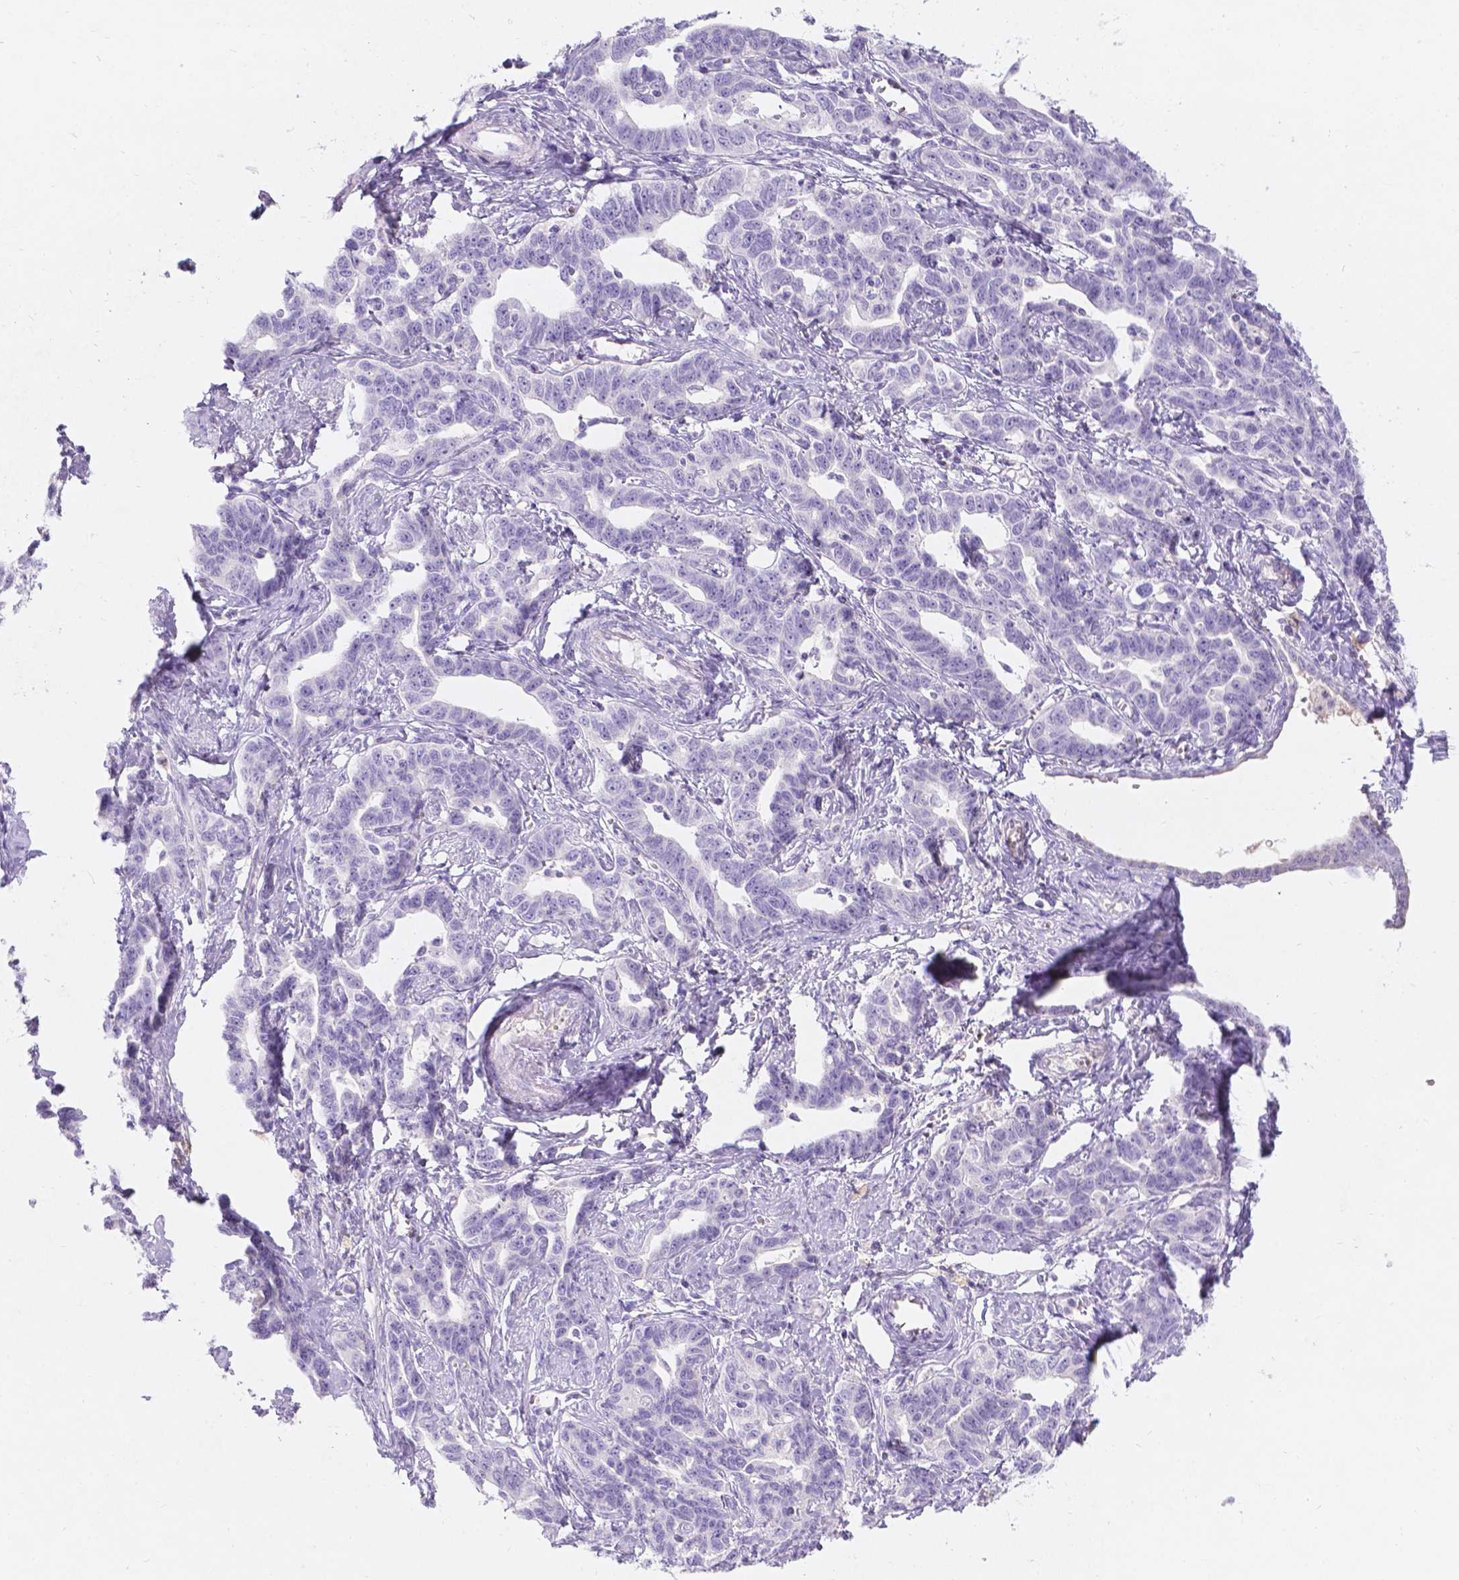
{"staining": {"intensity": "negative", "quantity": "none", "location": "none"}, "tissue": "ovarian cancer", "cell_type": "Tumor cells", "image_type": "cancer", "snomed": [{"axis": "morphology", "description": "Cystadenocarcinoma, serous, NOS"}, {"axis": "topography", "description": "Ovary"}], "caption": "There is no significant positivity in tumor cells of ovarian cancer. (Brightfield microscopy of DAB (3,3'-diaminobenzidine) IHC at high magnification).", "gene": "GAL3ST2", "patient": {"sex": "female", "age": 69}}